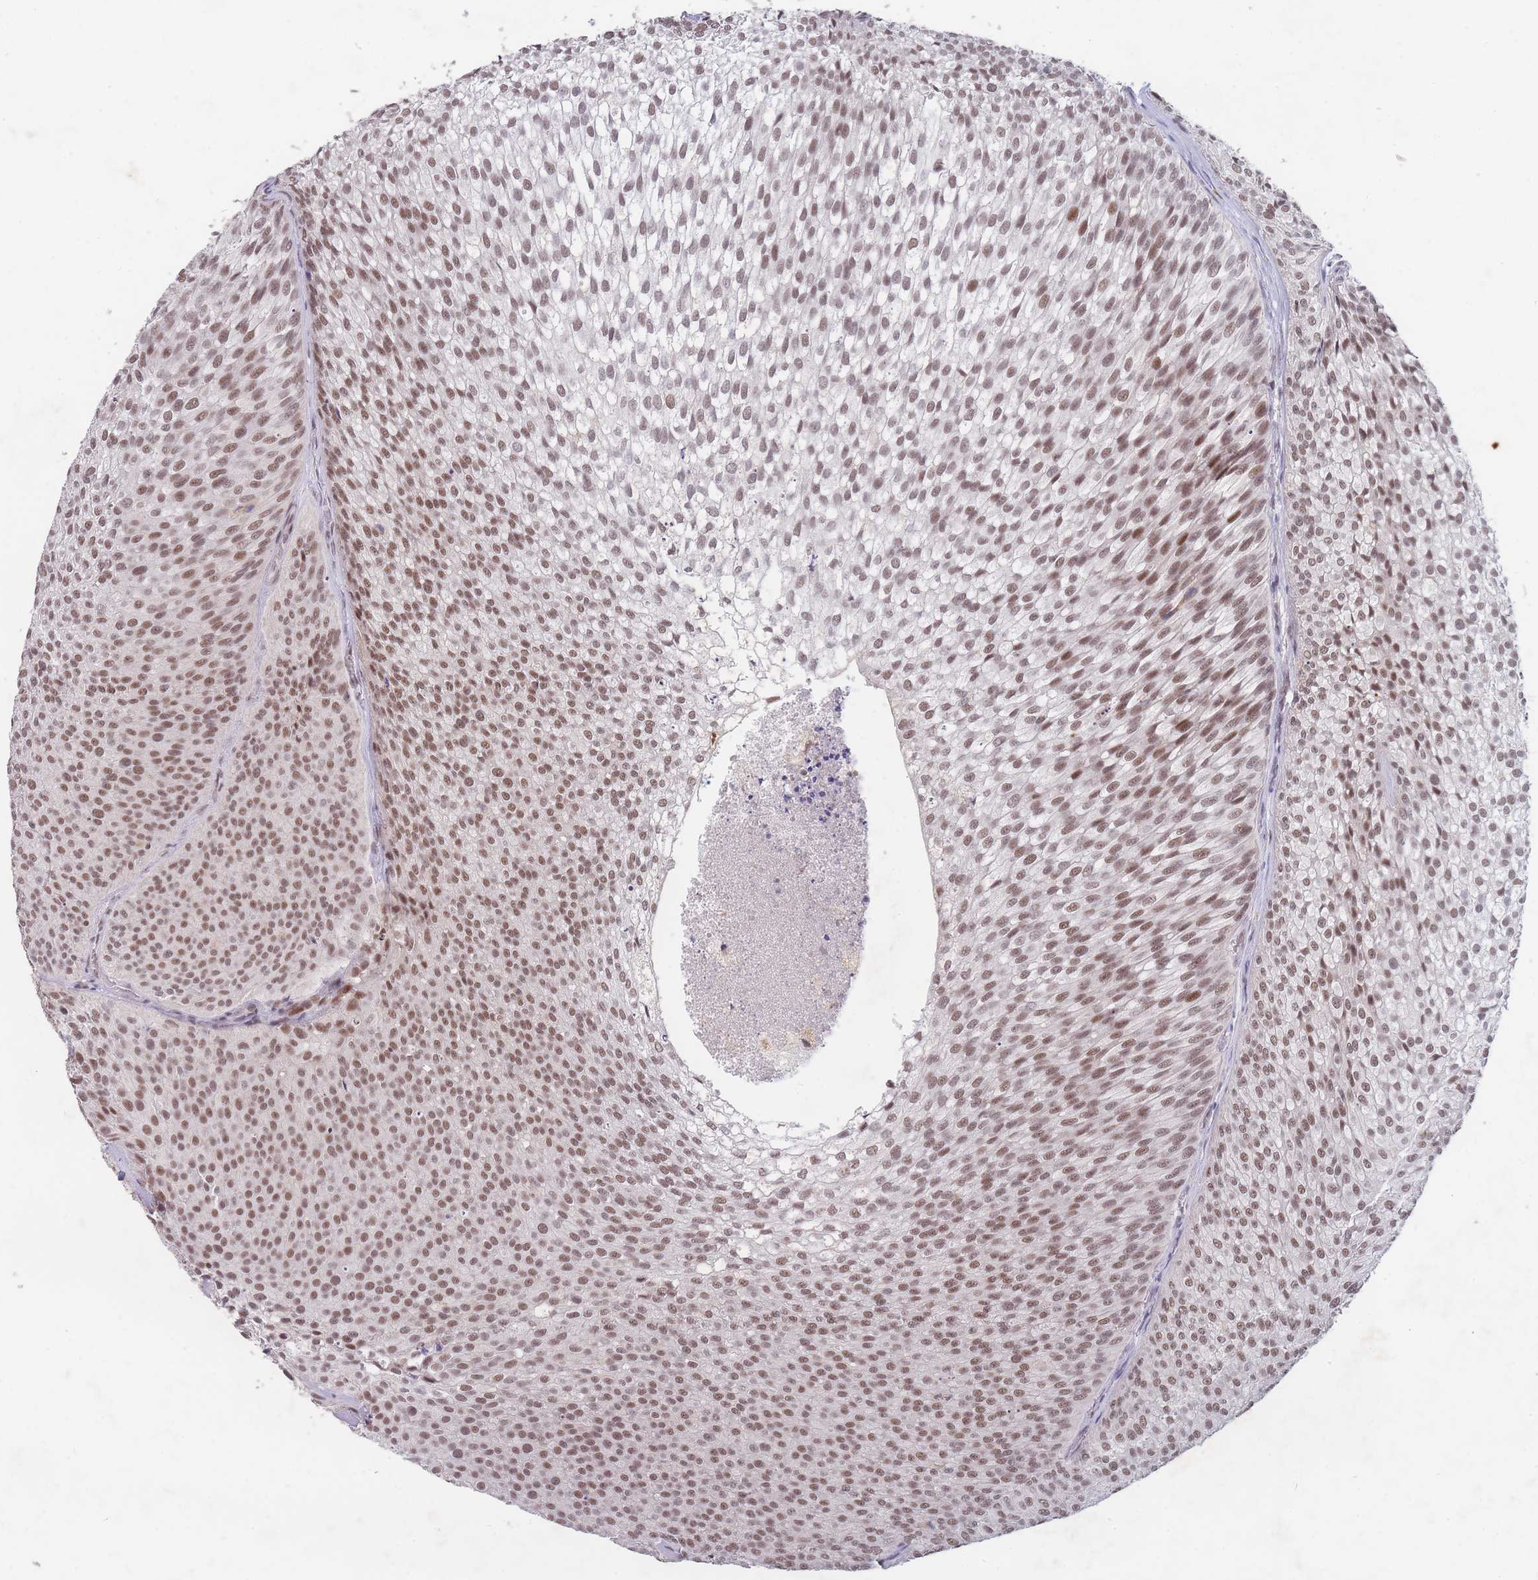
{"staining": {"intensity": "moderate", "quantity": ">75%", "location": "nuclear"}, "tissue": "urothelial cancer", "cell_type": "Tumor cells", "image_type": "cancer", "snomed": [{"axis": "morphology", "description": "Urothelial carcinoma, Low grade"}, {"axis": "topography", "description": "Urinary bladder"}], "caption": "Approximately >75% of tumor cells in human urothelial carcinoma (low-grade) reveal moderate nuclear protein positivity as visualized by brown immunohistochemical staining.", "gene": "SNRPA1", "patient": {"sex": "male", "age": 91}}